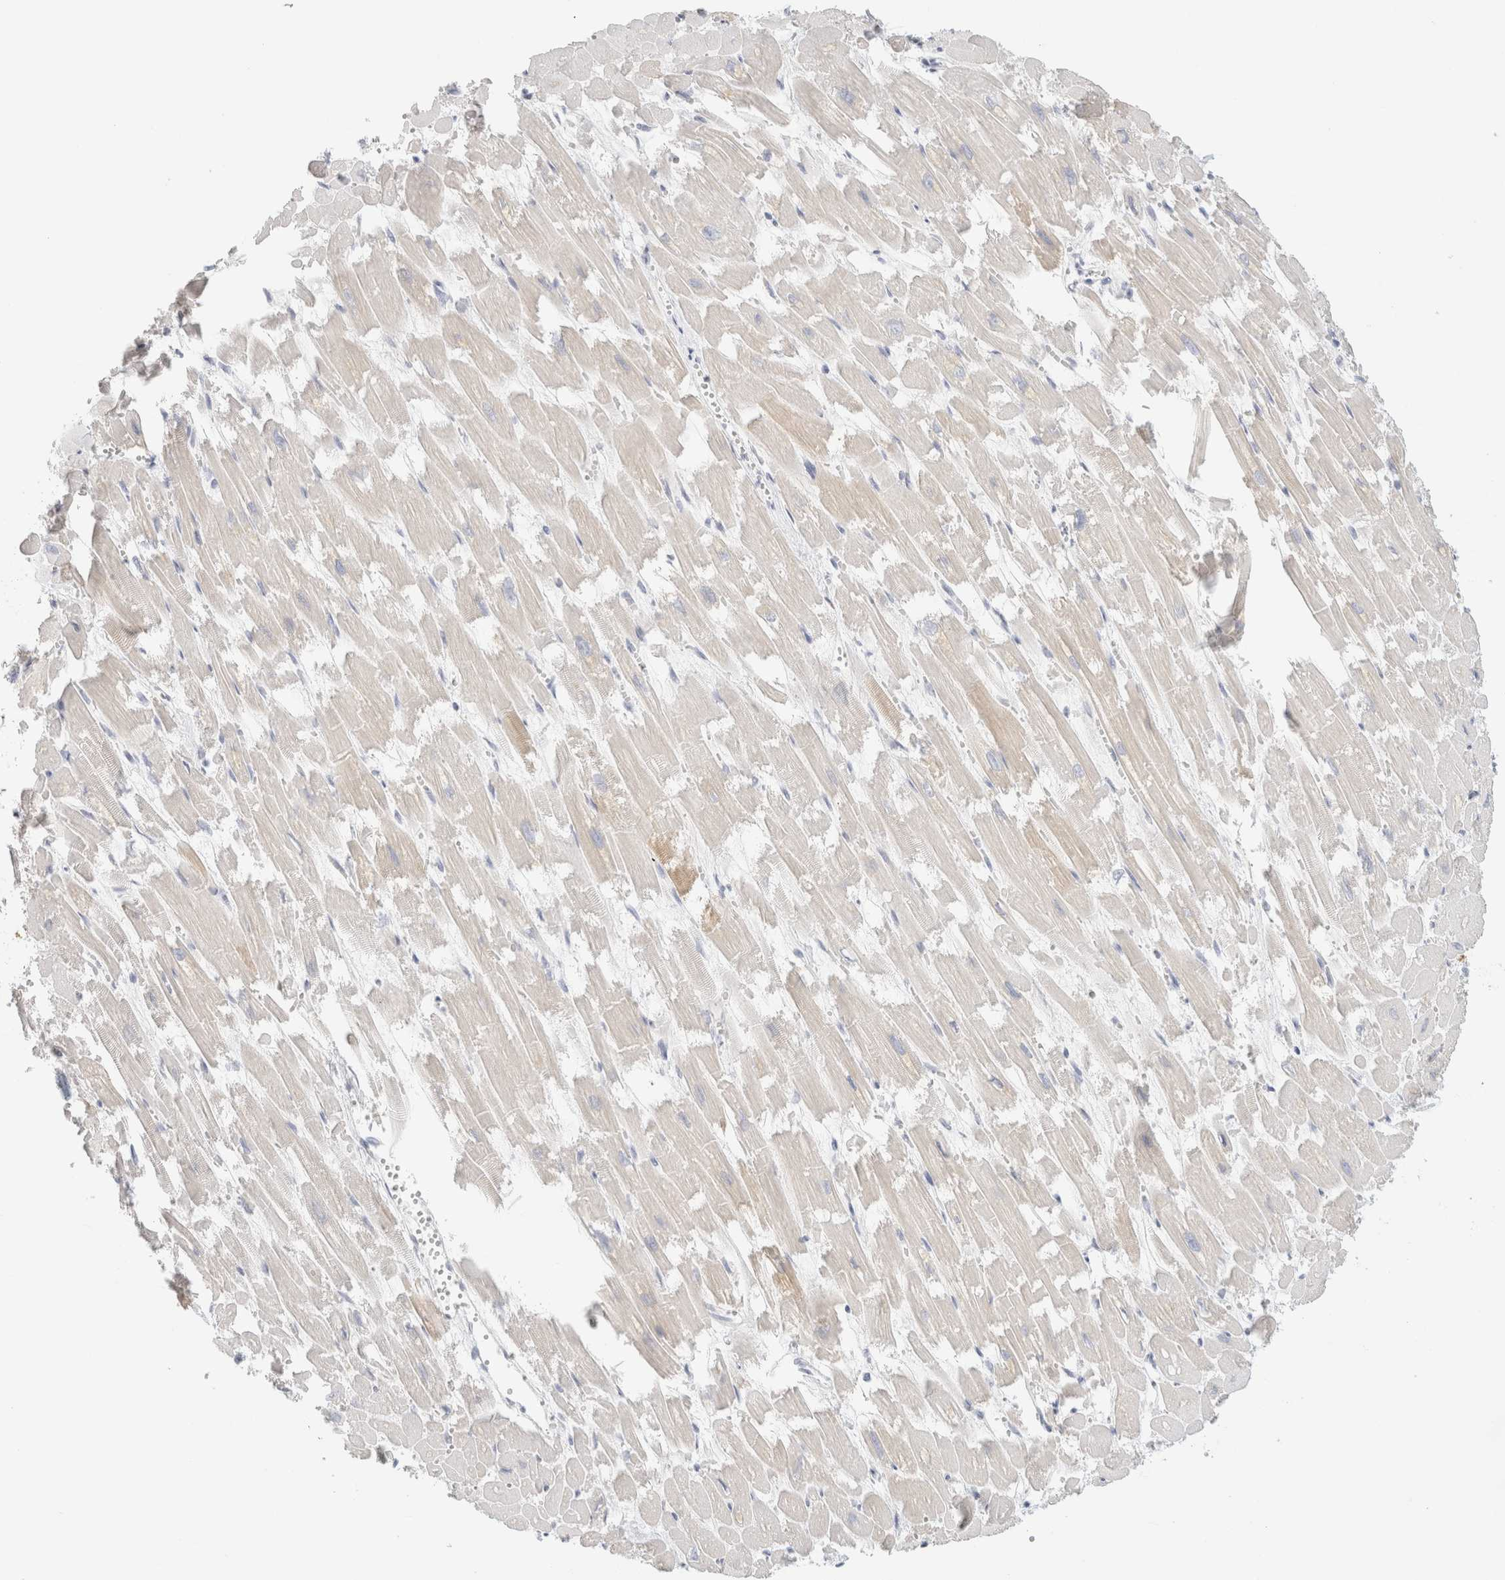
{"staining": {"intensity": "negative", "quantity": "none", "location": "none"}, "tissue": "heart muscle", "cell_type": "Cardiomyocytes", "image_type": "normal", "snomed": [{"axis": "morphology", "description": "Normal tissue, NOS"}, {"axis": "topography", "description": "Heart"}], "caption": "High magnification brightfield microscopy of benign heart muscle stained with DAB (3,3'-diaminobenzidine) (brown) and counterstained with hematoxylin (blue): cardiomyocytes show no significant staining.", "gene": "RTN4", "patient": {"sex": "male", "age": 54}}